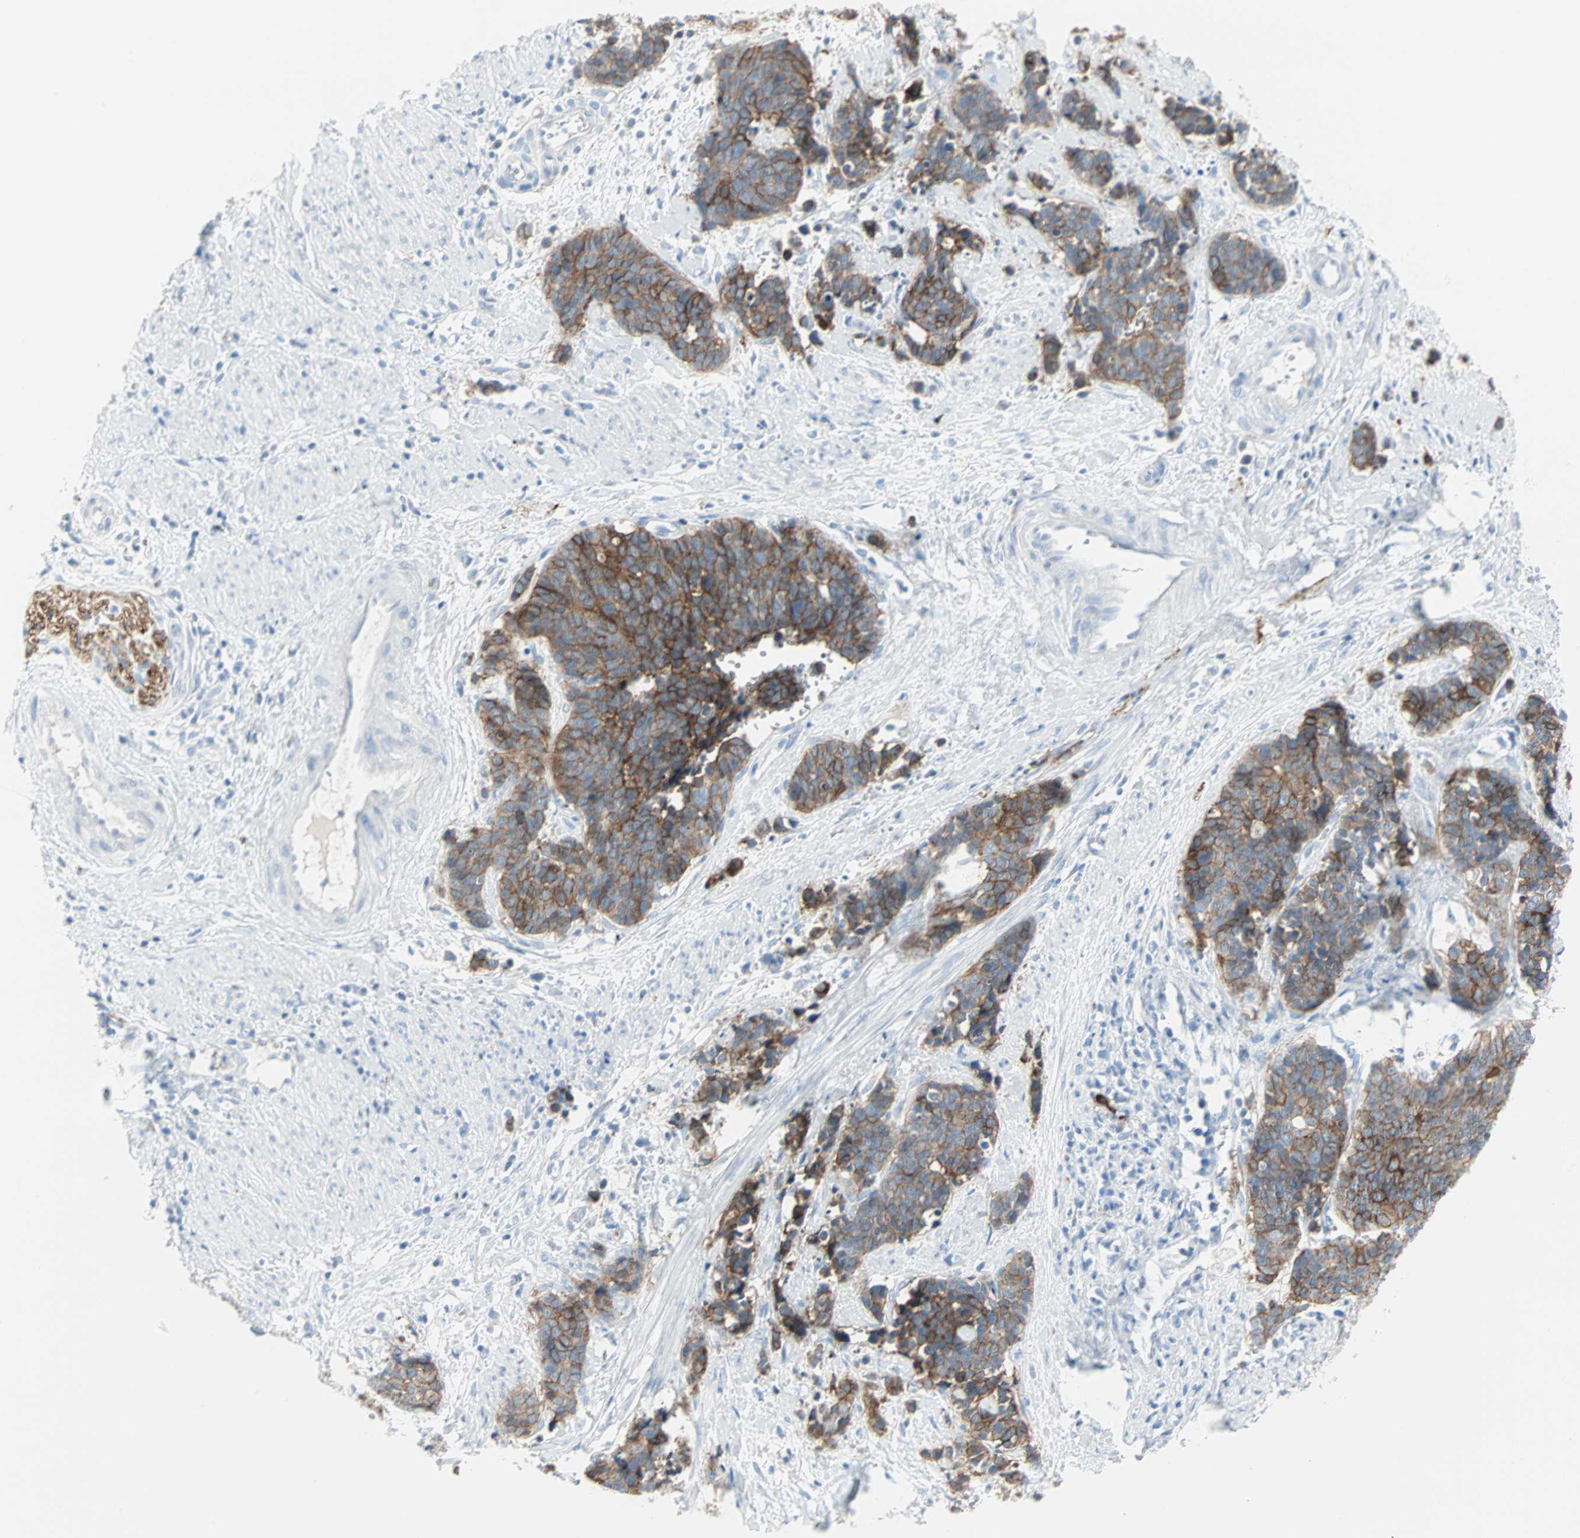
{"staining": {"intensity": "strong", "quantity": ">75%", "location": "cytoplasmic/membranous"}, "tissue": "cervical cancer", "cell_type": "Tumor cells", "image_type": "cancer", "snomed": [{"axis": "morphology", "description": "Squamous cell carcinoma, NOS"}, {"axis": "topography", "description": "Cervix"}], "caption": "Strong cytoplasmic/membranous protein positivity is present in about >75% of tumor cells in cervical cancer (squamous cell carcinoma).", "gene": "STX1A", "patient": {"sex": "female", "age": 35}}